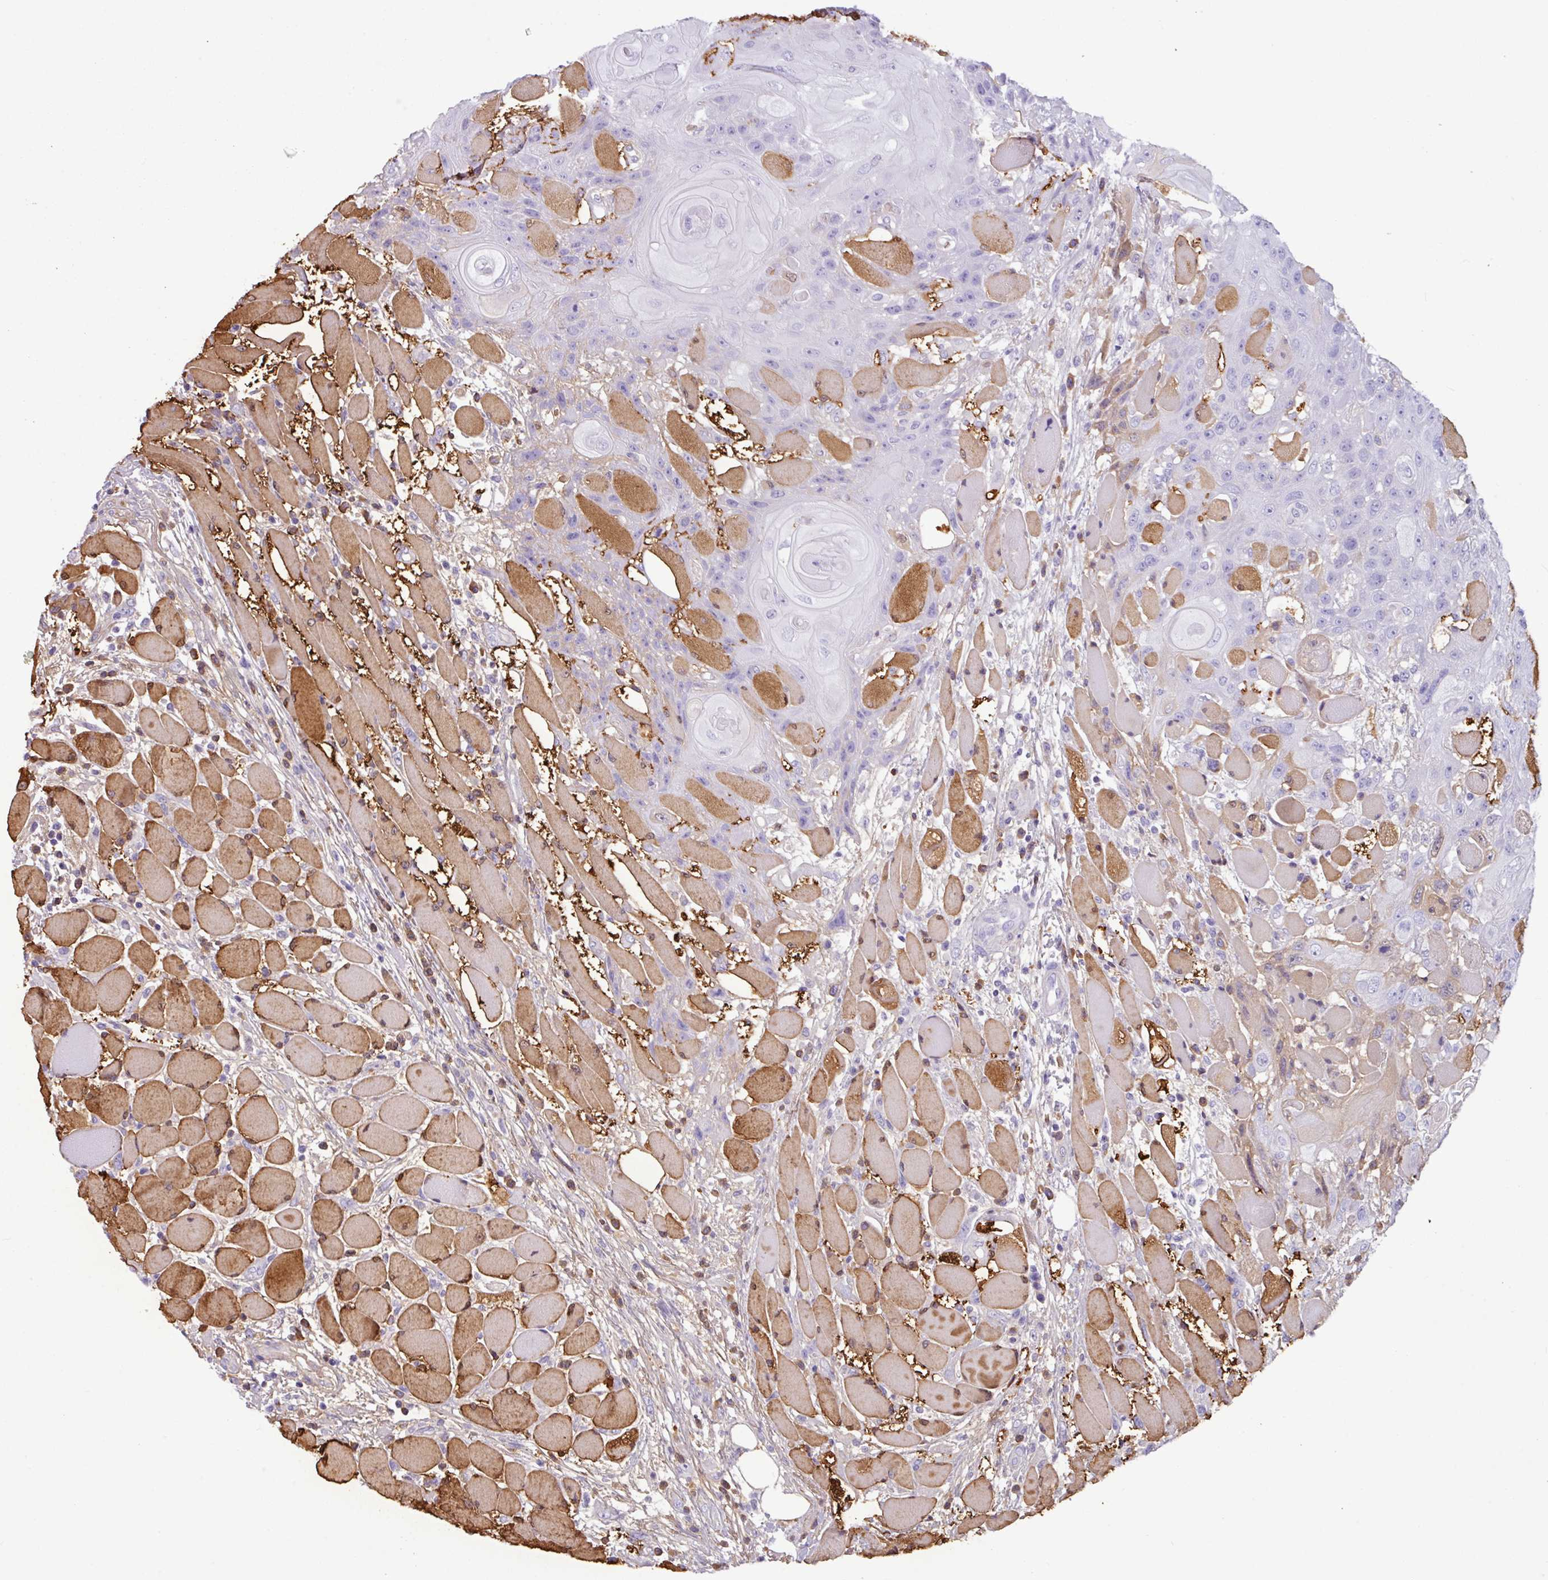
{"staining": {"intensity": "negative", "quantity": "none", "location": "none"}, "tissue": "head and neck cancer", "cell_type": "Tumor cells", "image_type": "cancer", "snomed": [{"axis": "morphology", "description": "Squamous cell carcinoma, NOS"}, {"axis": "topography", "description": "Head-Neck"}], "caption": "The image exhibits no significant positivity in tumor cells of head and neck squamous cell carcinoma.", "gene": "ZNF524", "patient": {"sex": "female", "age": 43}}